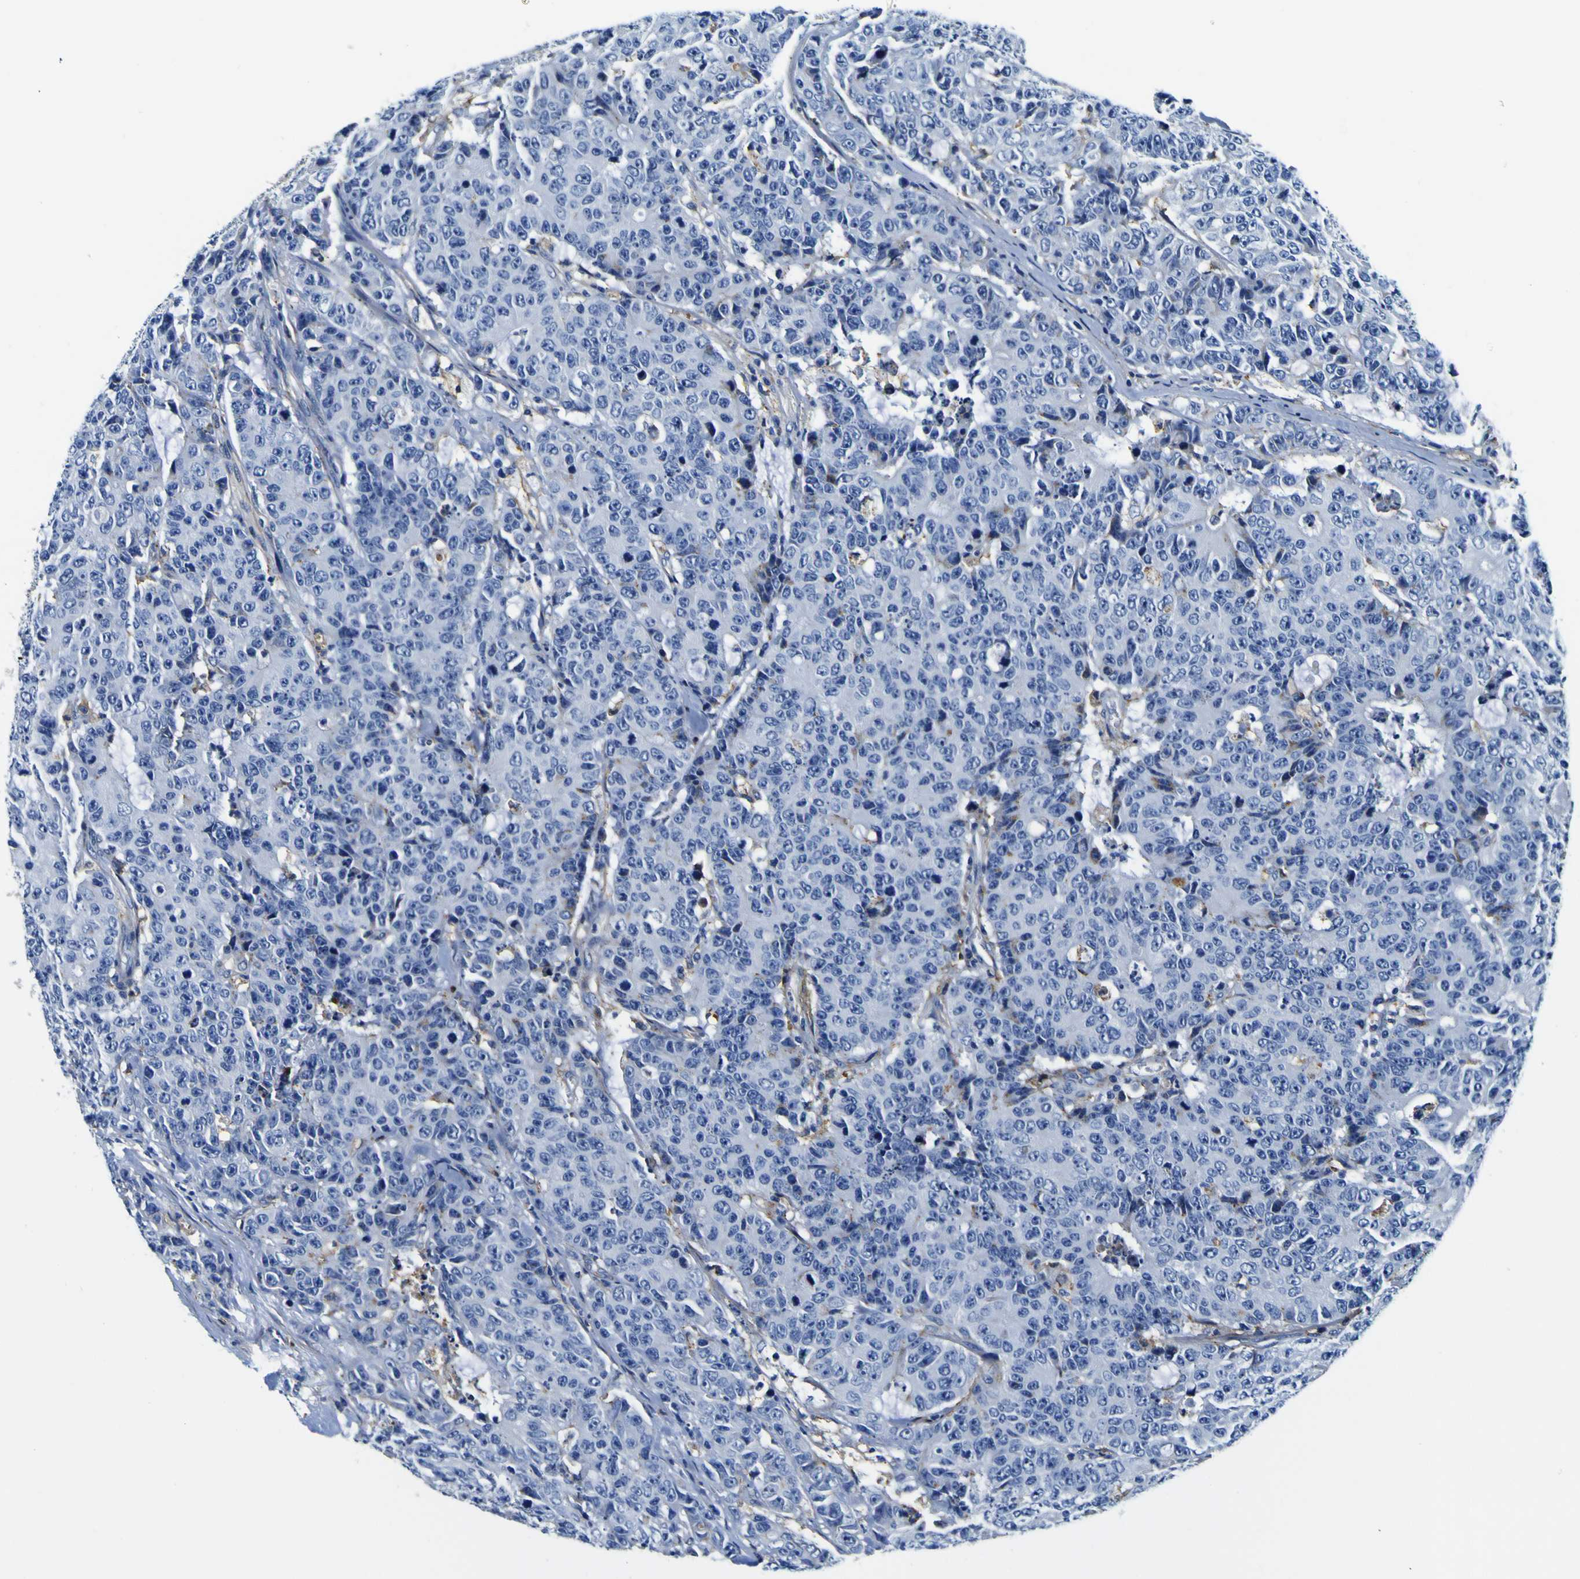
{"staining": {"intensity": "negative", "quantity": "none", "location": "none"}, "tissue": "colorectal cancer", "cell_type": "Tumor cells", "image_type": "cancer", "snomed": [{"axis": "morphology", "description": "Adenocarcinoma, NOS"}, {"axis": "topography", "description": "Colon"}], "caption": "The immunohistochemistry micrograph has no significant expression in tumor cells of adenocarcinoma (colorectal) tissue.", "gene": "PXDN", "patient": {"sex": "female", "age": 86}}